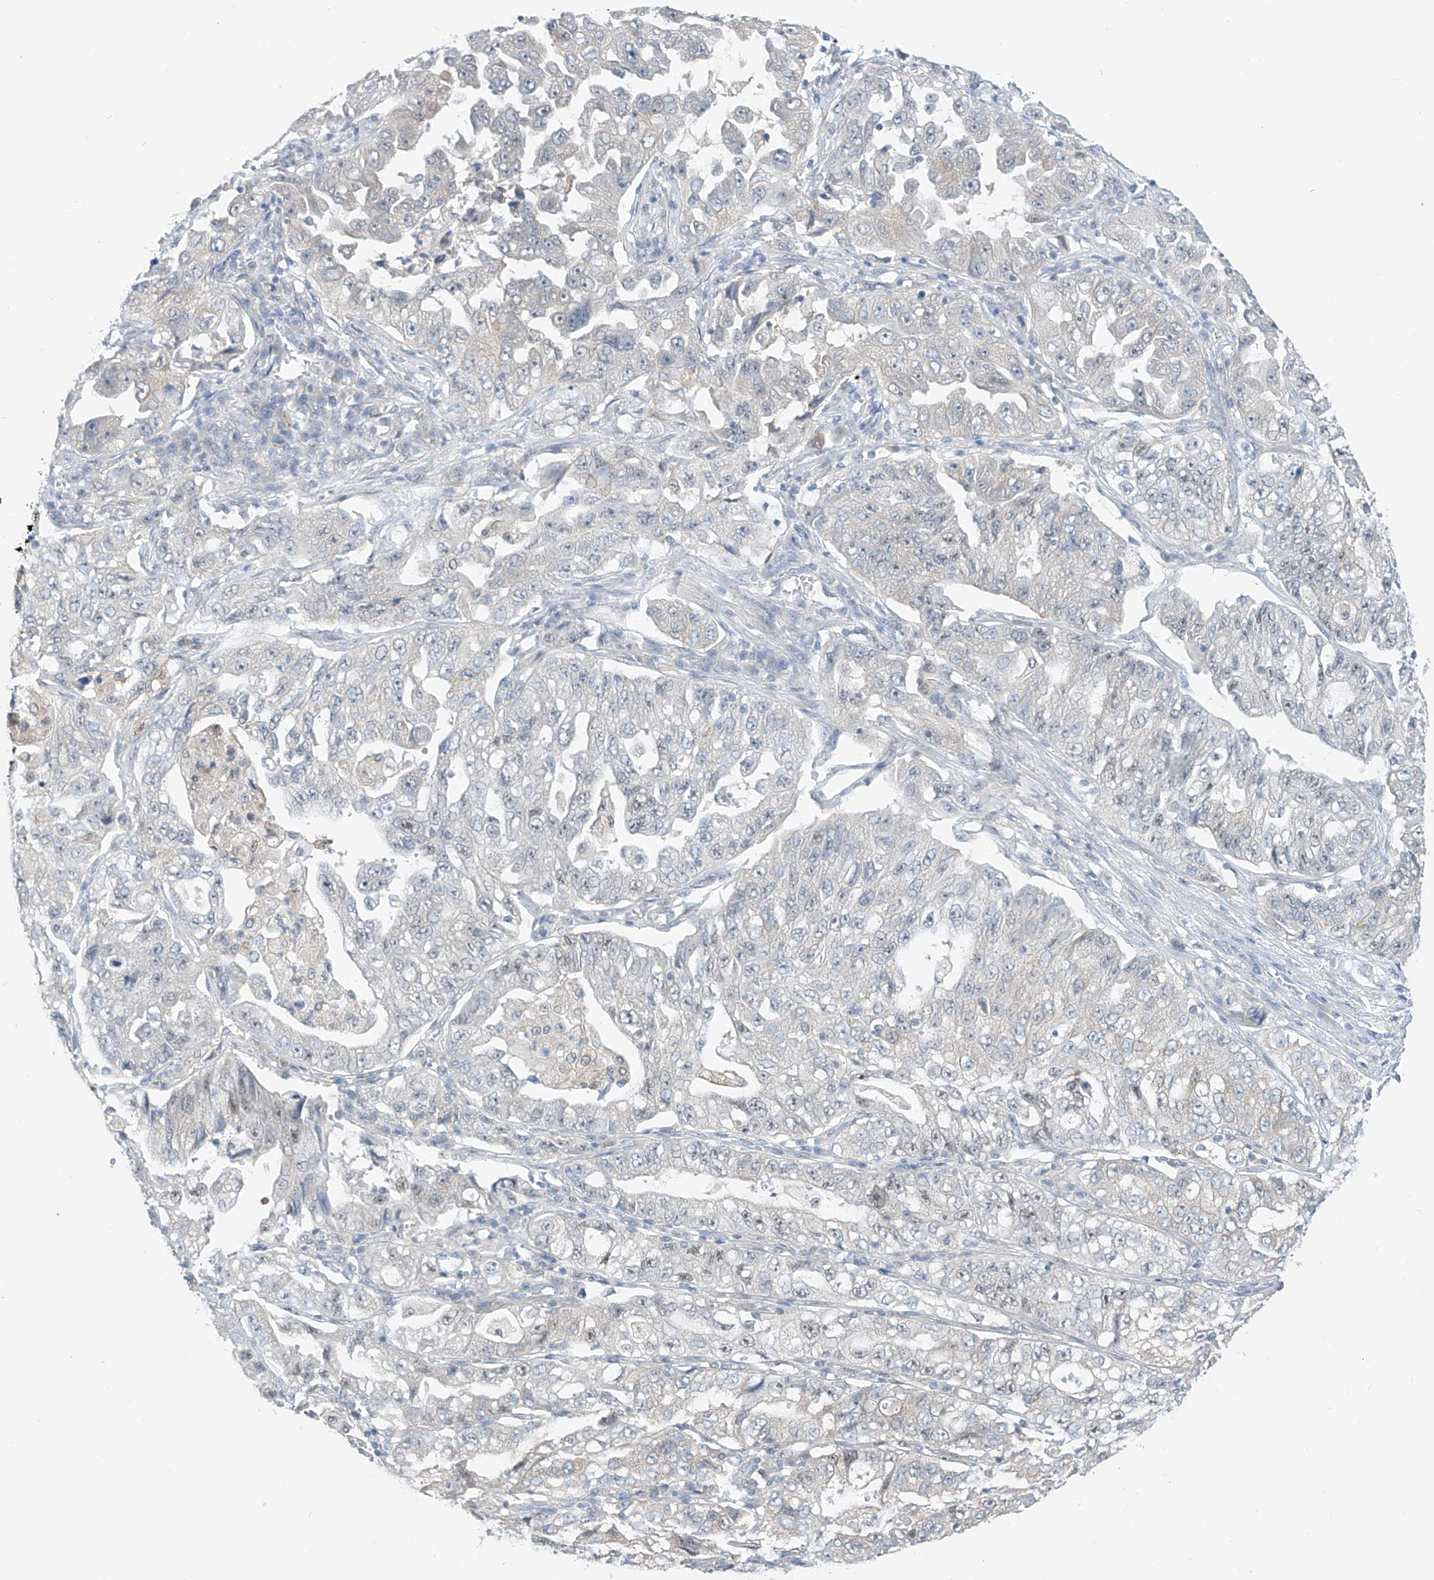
{"staining": {"intensity": "negative", "quantity": "none", "location": "none"}, "tissue": "lung cancer", "cell_type": "Tumor cells", "image_type": "cancer", "snomed": [{"axis": "morphology", "description": "Adenocarcinoma, NOS"}, {"axis": "topography", "description": "Lung"}], "caption": "This photomicrograph is of adenocarcinoma (lung) stained with IHC to label a protein in brown with the nuclei are counter-stained blue. There is no staining in tumor cells. (Brightfield microscopy of DAB IHC at high magnification).", "gene": "APLF", "patient": {"sex": "female", "age": 51}}